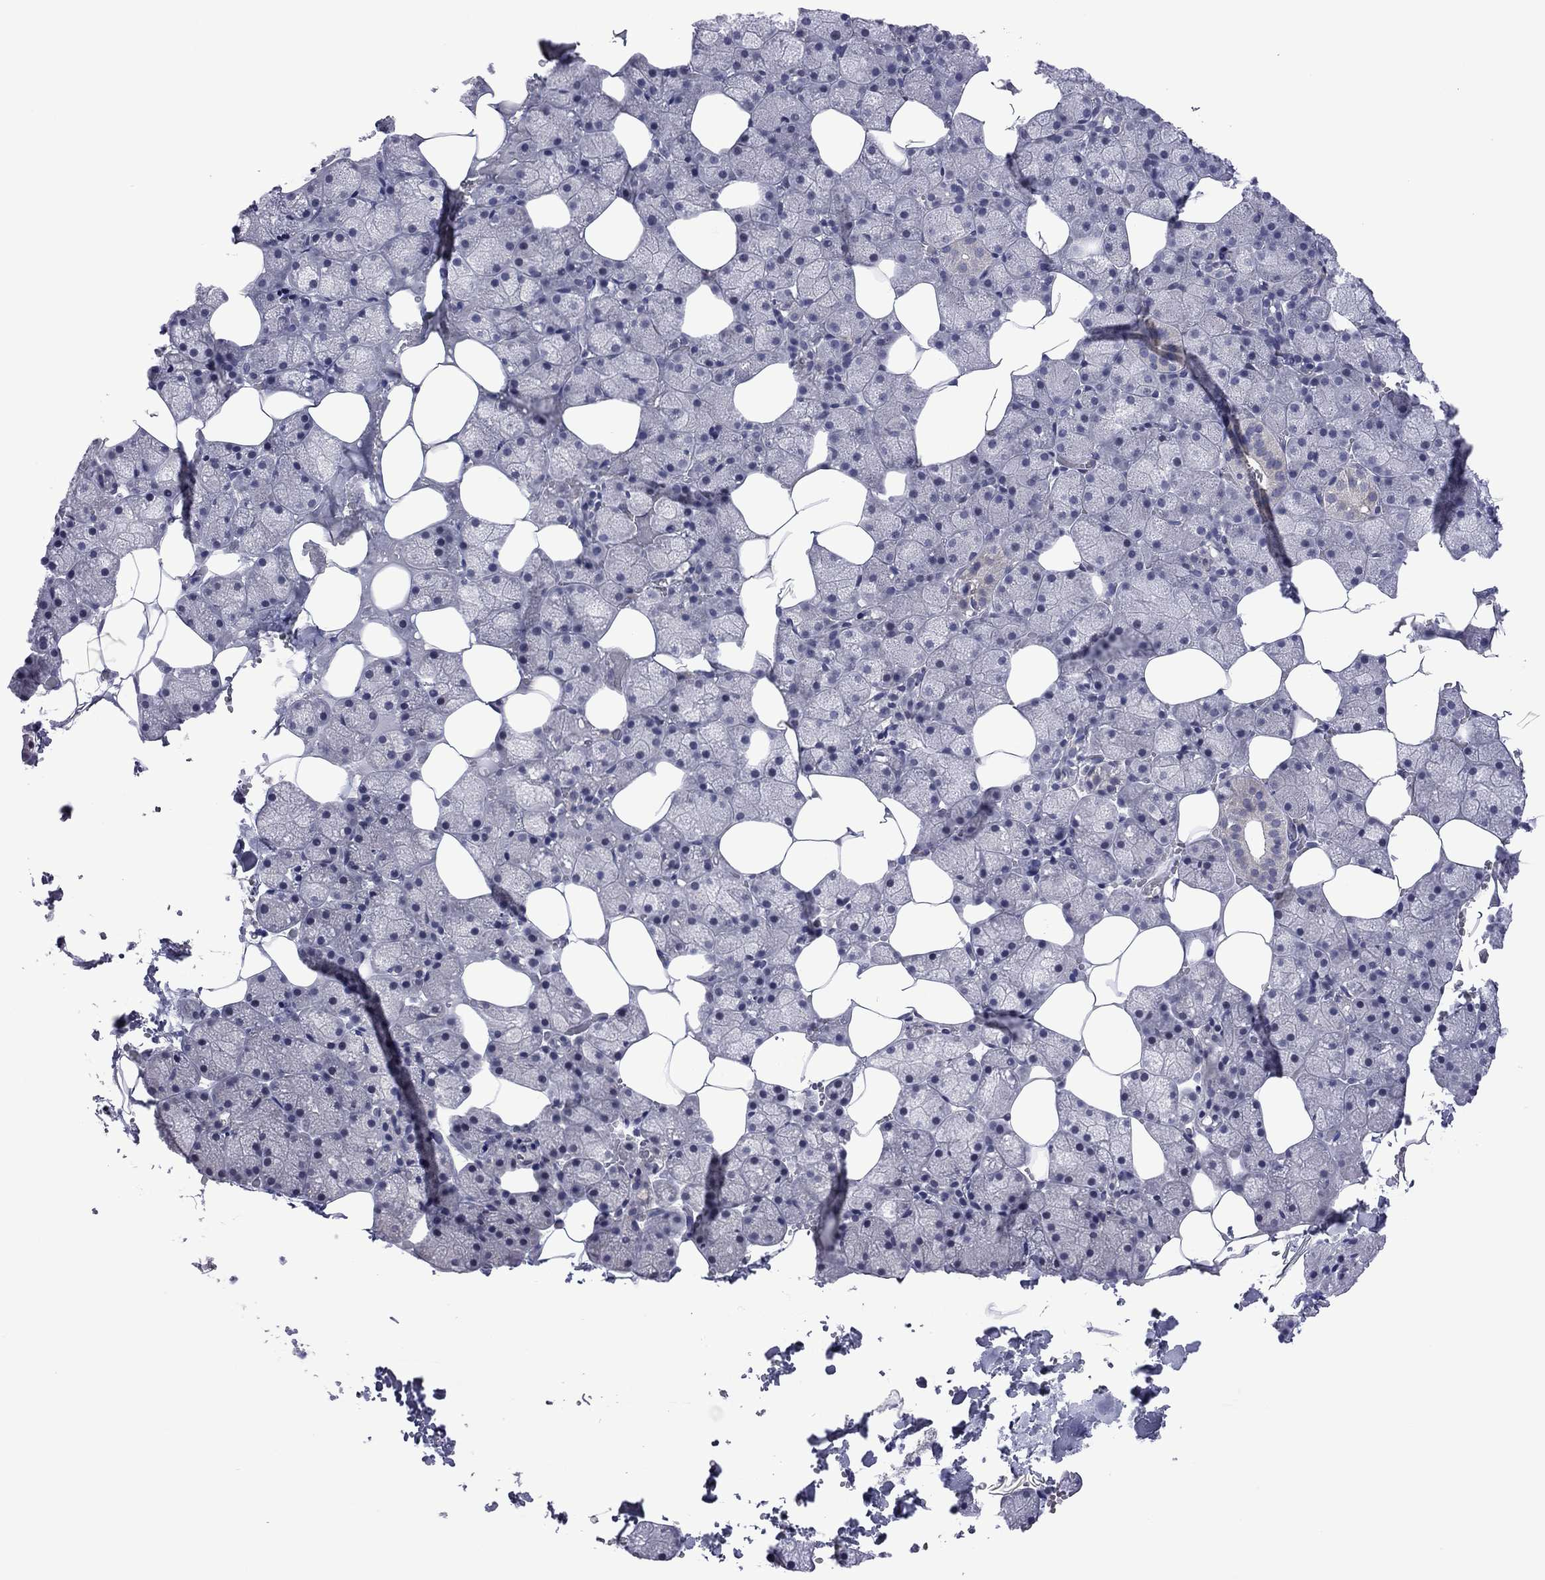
{"staining": {"intensity": "weak", "quantity": "<25%", "location": "cytoplasmic/membranous"}, "tissue": "salivary gland", "cell_type": "Glandular cells", "image_type": "normal", "snomed": [{"axis": "morphology", "description": "Normal tissue, NOS"}, {"axis": "topography", "description": "Salivary gland"}], "caption": "The photomicrograph exhibits no significant expression in glandular cells of salivary gland.", "gene": "POU5F2", "patient": {"sex": "male", "age": 38}}